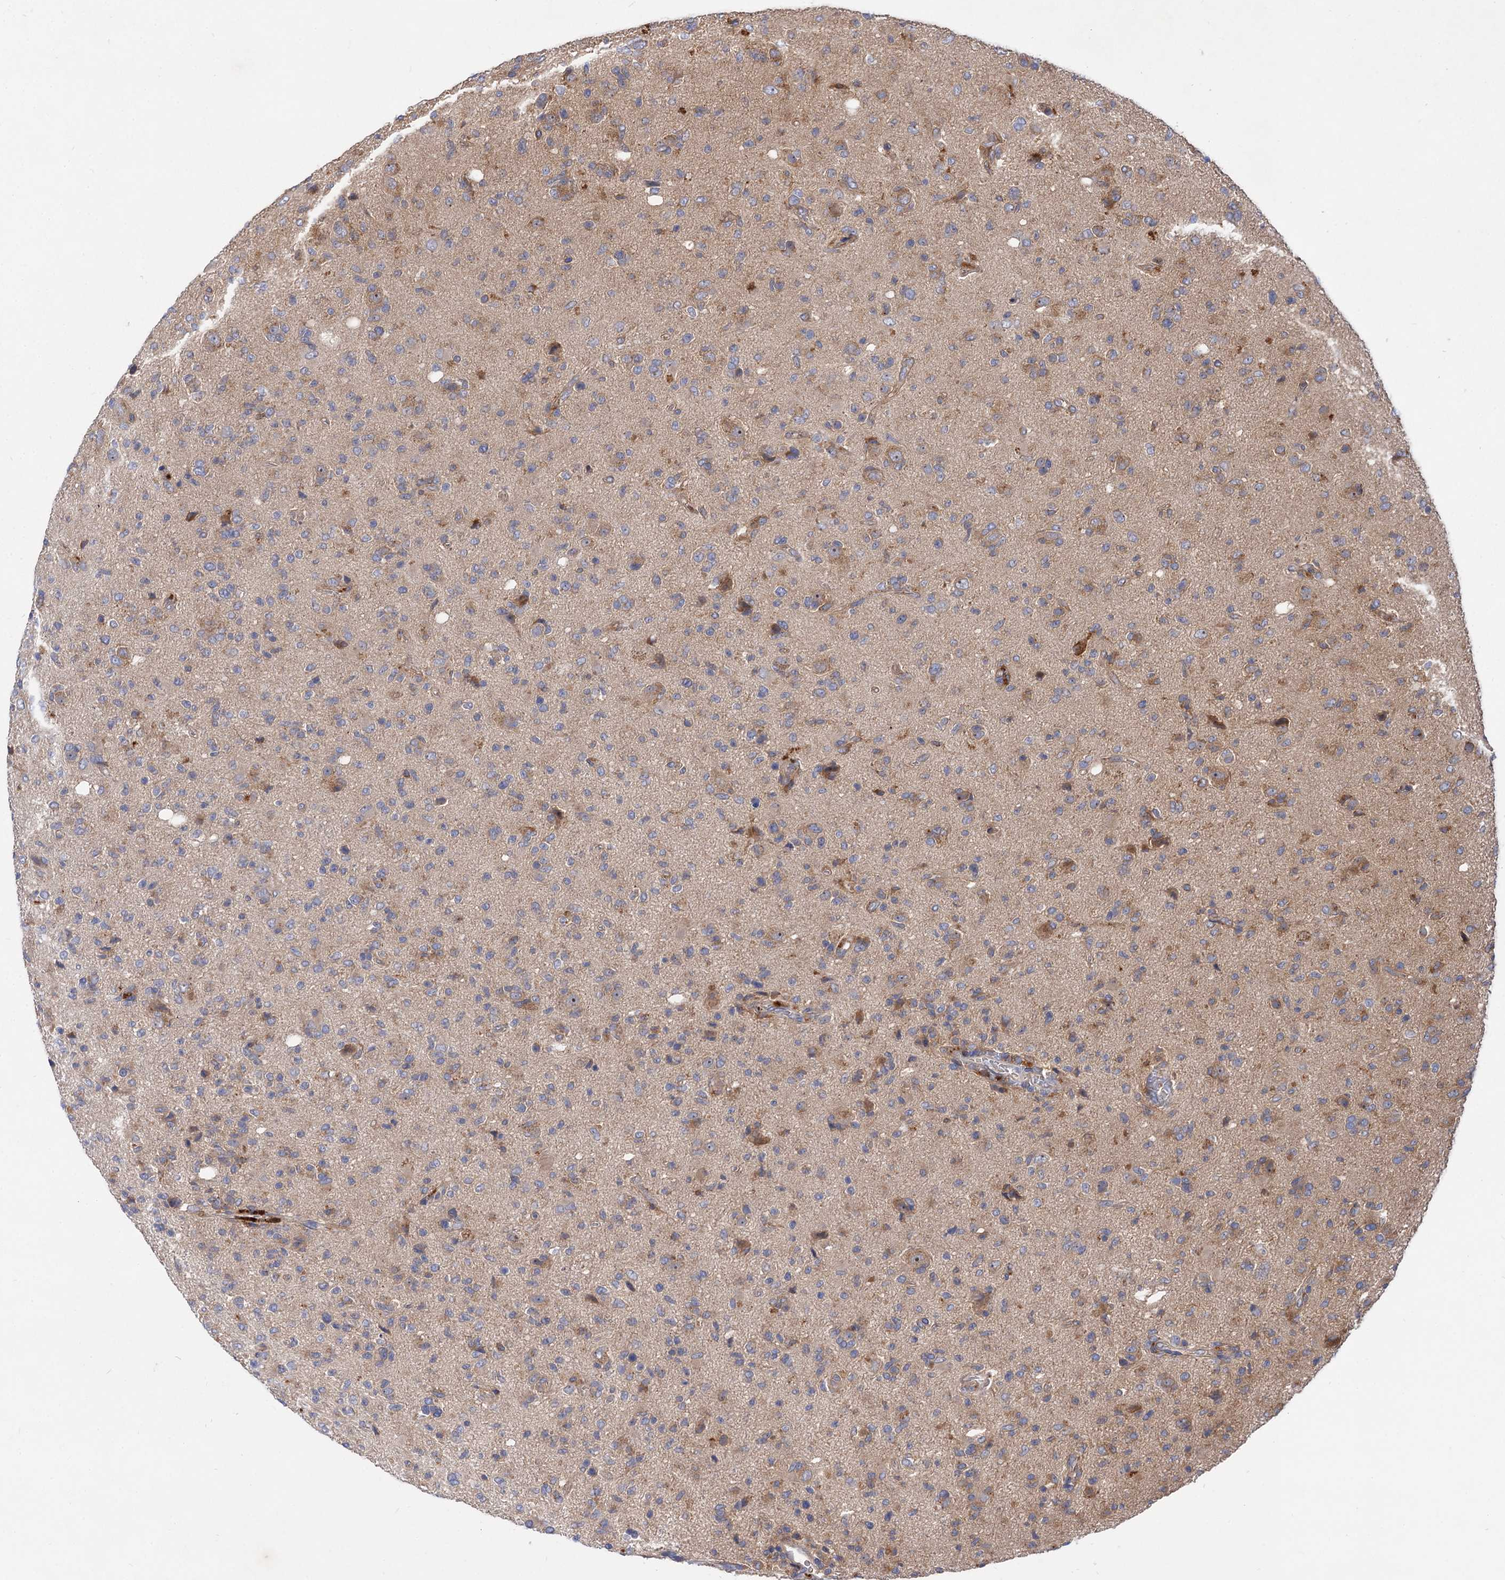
{"staining": {"intensity": "negative", "quantity": "none", "location": "none"}, "tissue": "glioma", "cell_type": "Tumor cells", "image_type": "cancer", "snomed": [{"axis": "morphology", "description": "Glioma, malignant, High grade"}, {"axis": "topography", "description": "Brain"}], "caption": "Immunohistochemistry image of human glioma stained for a protein (brown), which shows no expression in tumor cells. The staining is performed using DAB brown chromogen with nuclei counter-stained in using hematoxylin.", "gene": "PATL1", "patient": {"sex": "female", "age": 57}}